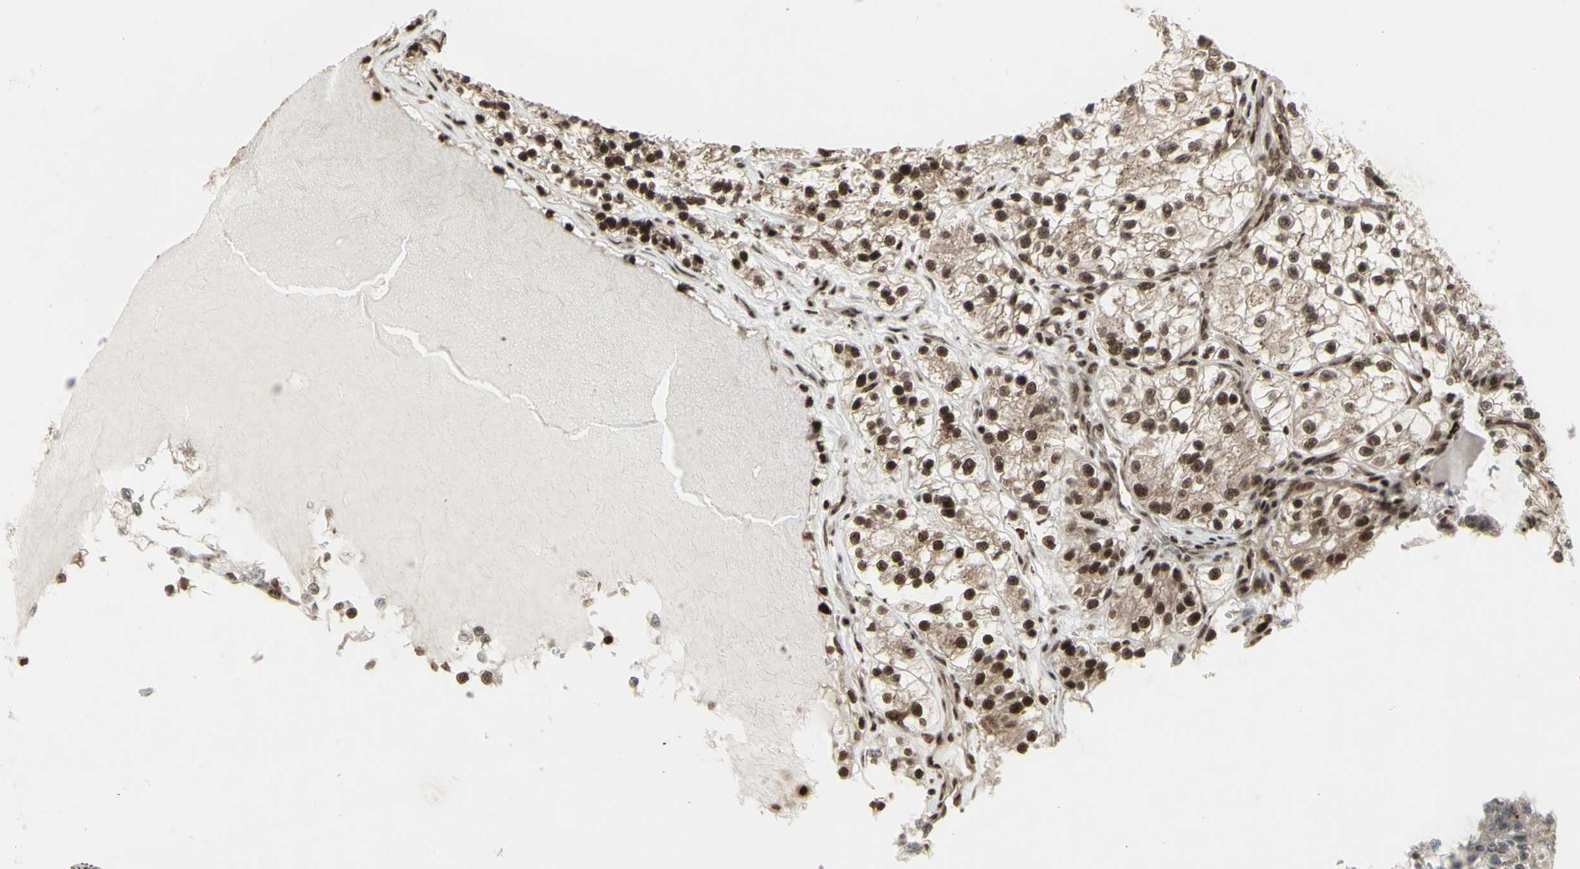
{"staining": {"intensity": "strong", "quantity": "<25%", "location": "cytoplasmic/membranous,nuclear"}, "tissue": "renal cancer", "cell_type": "Tumor cells", "image_type": "cancer", "snomed": [{"axis": "morphology", "description": "Adenocarcinoma, NOS"}, {"axis": "topography", "description": "Kidney"}], "caption": "High-magnification brightfield microscopy of renal adenocarcinoma stained with DAB (brown) and counterstained with hematoxylin (blue). tumor cells exhibit strong cytoplasmic/membranous and nuclear positivity is appreciated in about<25% of cells.", "gene": "CBX1", "patient": {"sex": "female", "age": 57}}